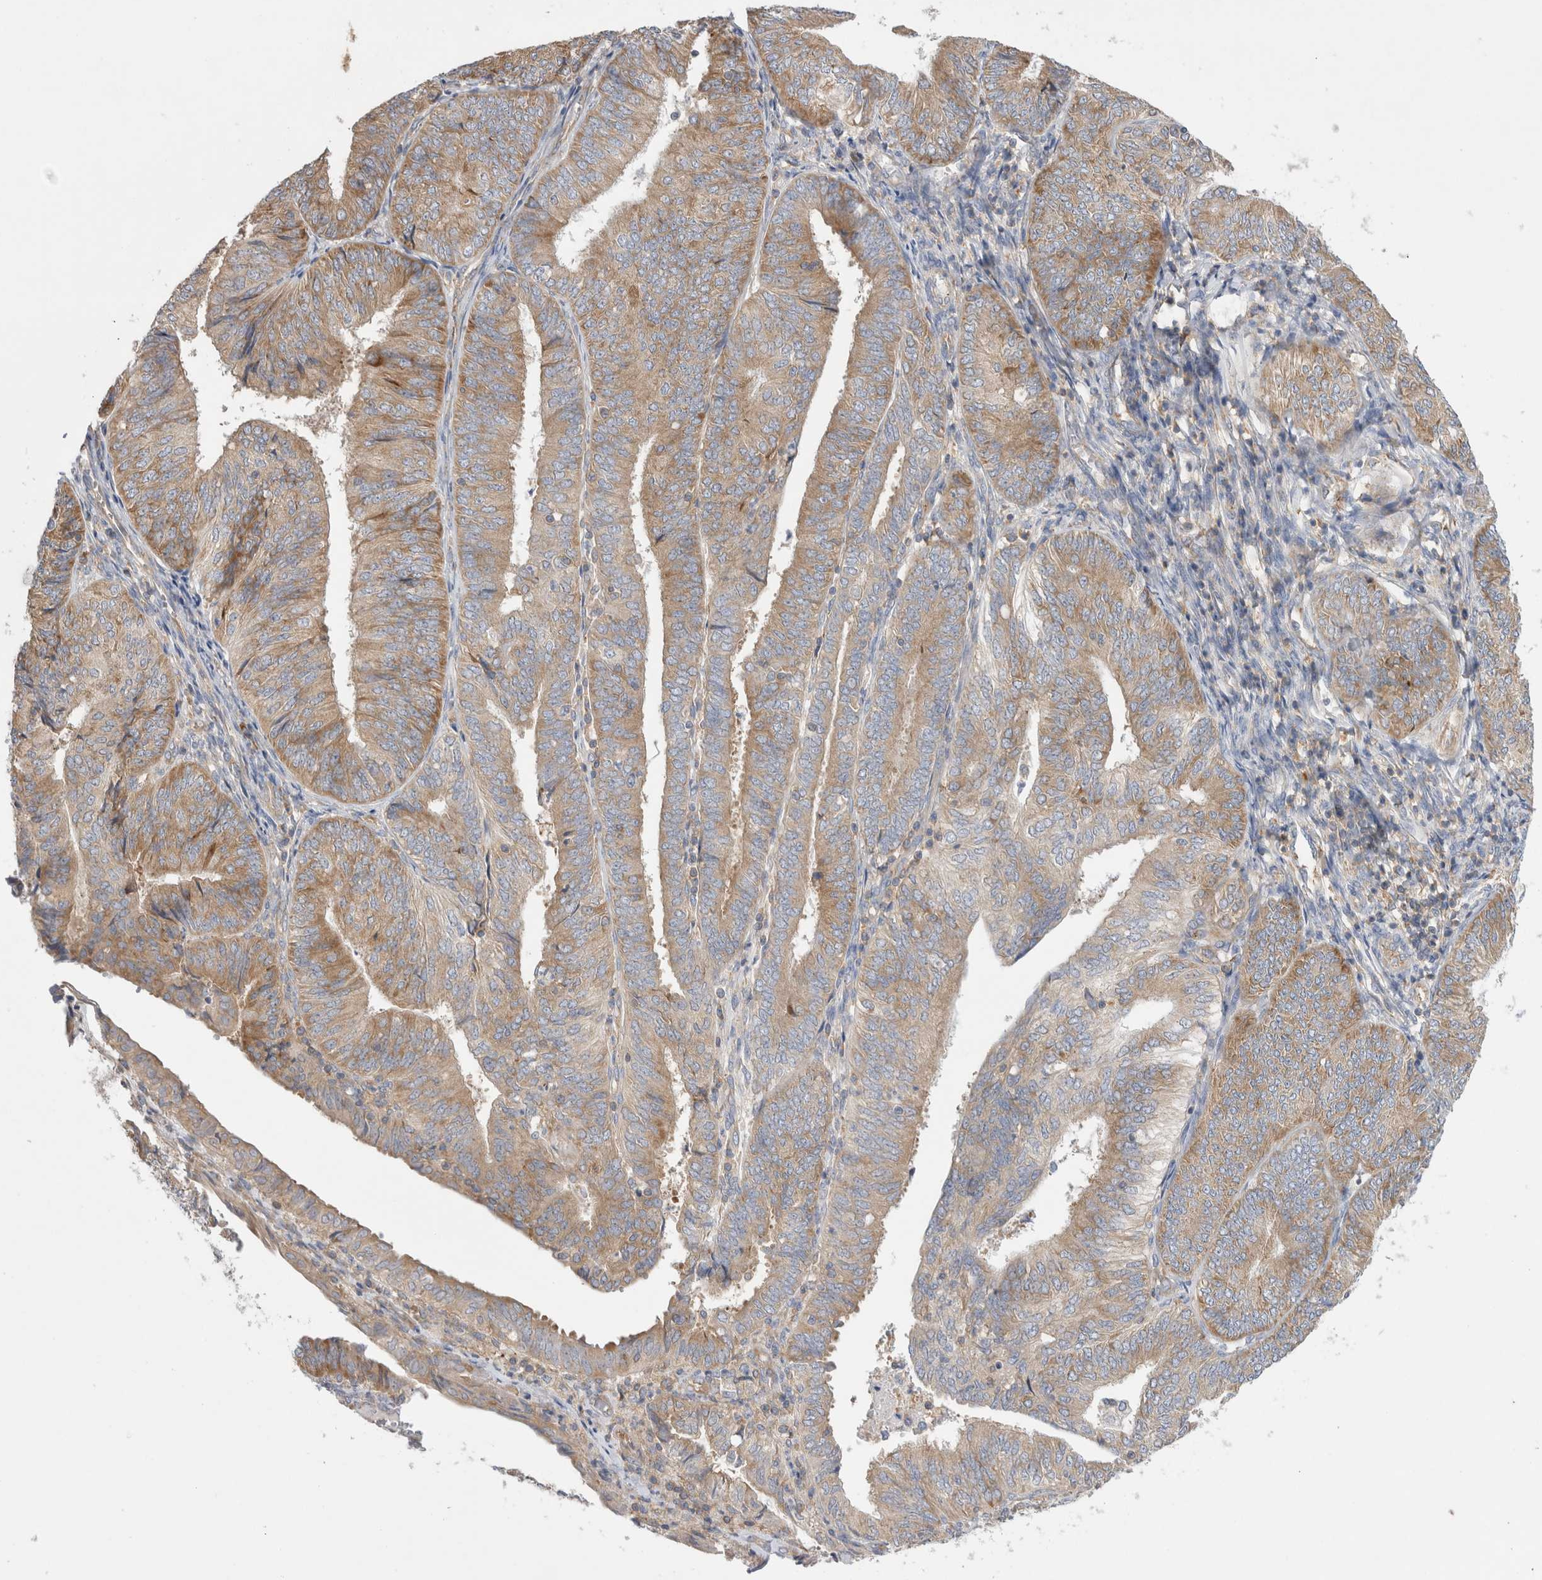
{"staining": {"intensity": "moderate", "quantity": ">75%", "location": "cytoplasmic/membranous"}, "tissue": "endometrial cancer", "cell_type": "Tumor cells", "image_type": "cancer", "snomed": [{"axis": "morphology", "description": "Adenocarcinoma, NOS"}, {"axis": "topography", "description": "Endometrium"}], "caption": "Immunohistochemistry of human adenocarcinoma (endometrial) displays medium levels of moderate cytoplasmic/membranous staining in about >75% of tumor cells.", "gene": "ZNF23", "patient": {"sex": "female", "age": 58}}